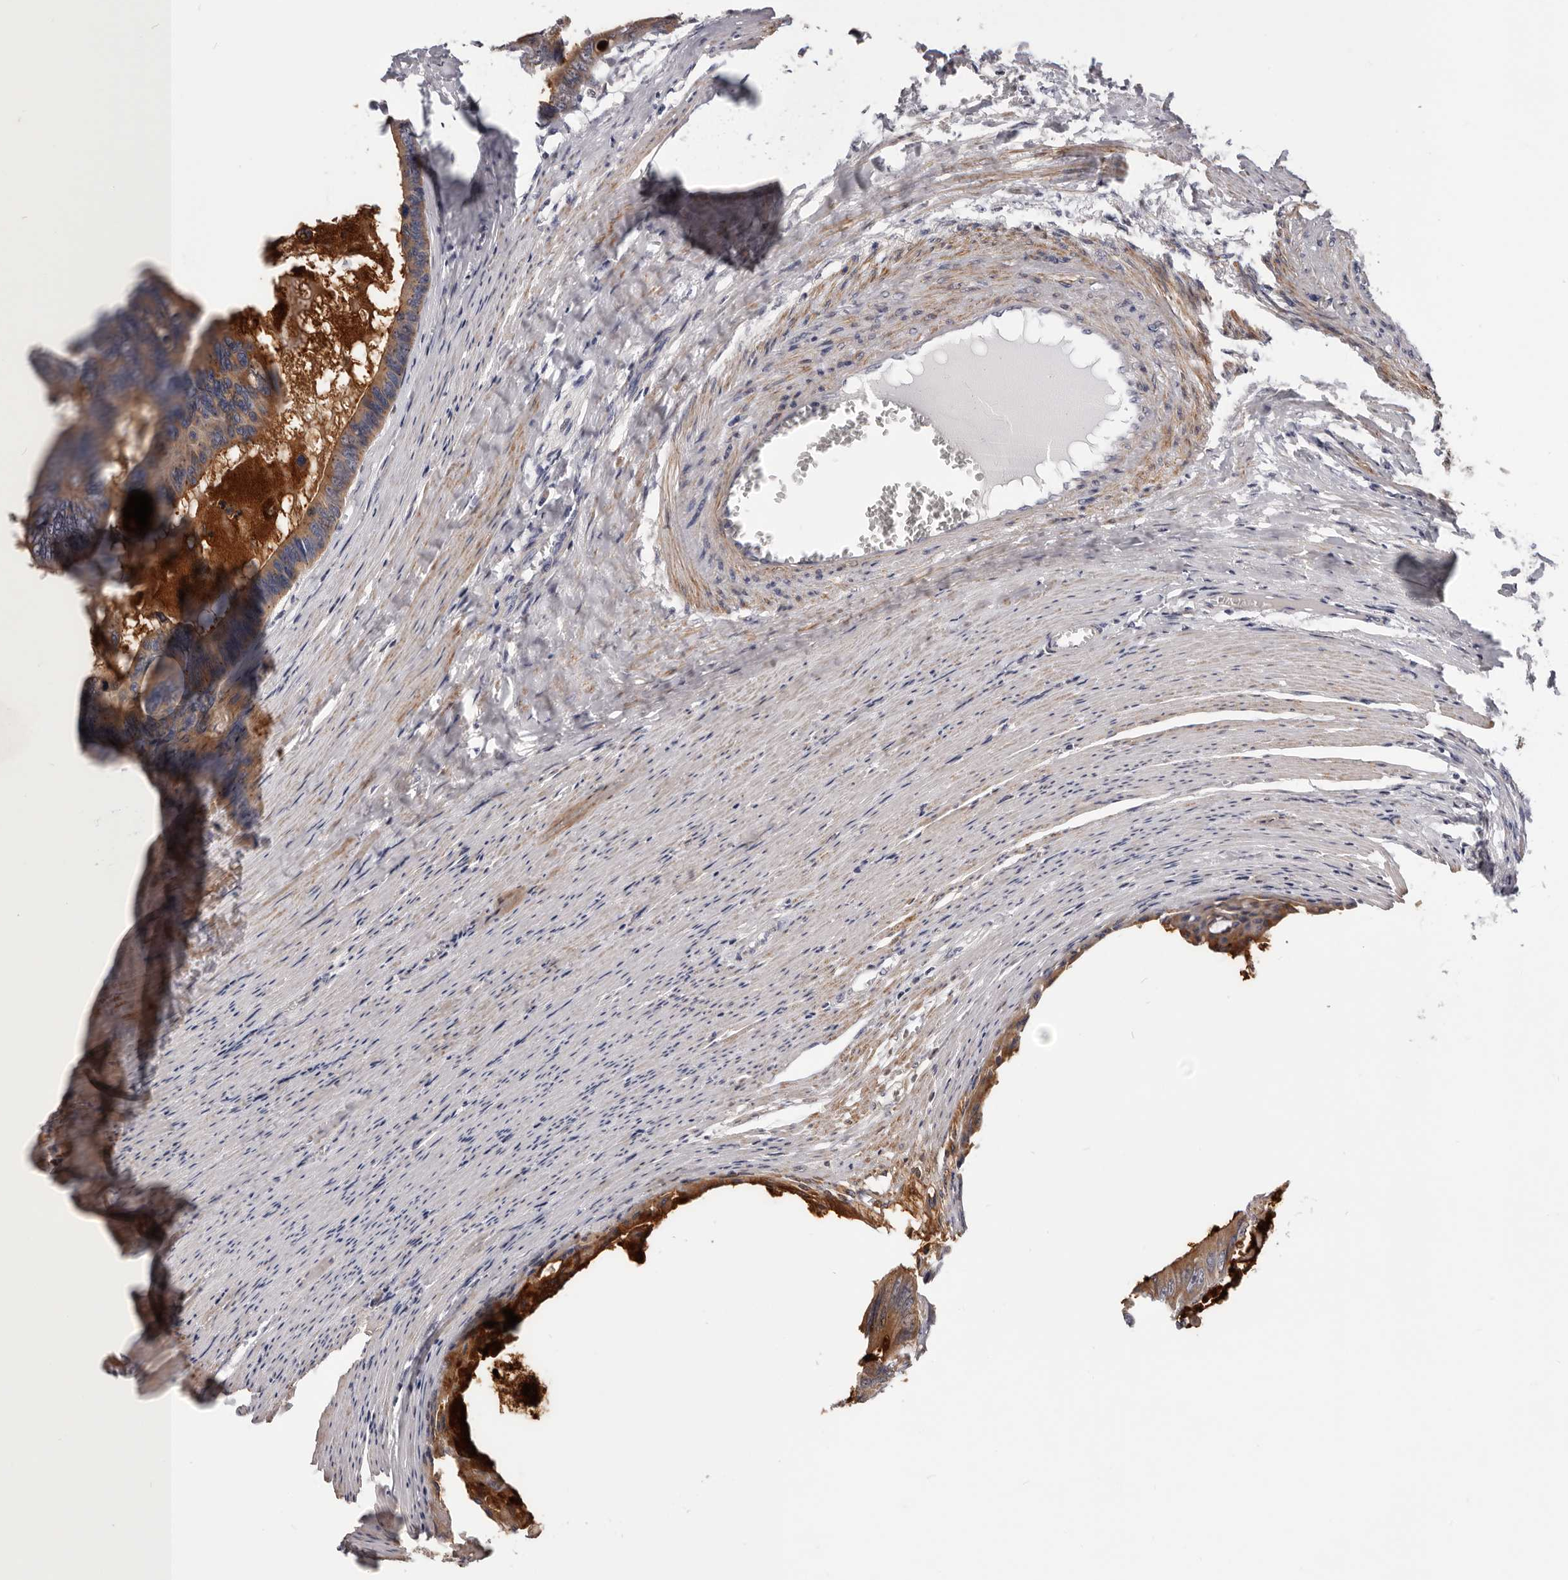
{"staining": {"intensity": "moderate", "quantity": ">75%", "location": "cytoplasmic/membranous"}, "tissue": "colorectal cancer", "cell_type": "Tumor cells", "image_type": "cancer", "snomed": [{"axis": "morphology", "description": "Adenocarcinoma, NOS"}, {"axis": "topography", "description": "Colon"}], "caption": "Colorectal adenocarcinoma stained with a brown dye reveals moderate cytoplasmic/membranous positive expression in about >75% of tumor cells.", "gene": "MRPS10", "patient": {"sex": "female", "age": 55}}